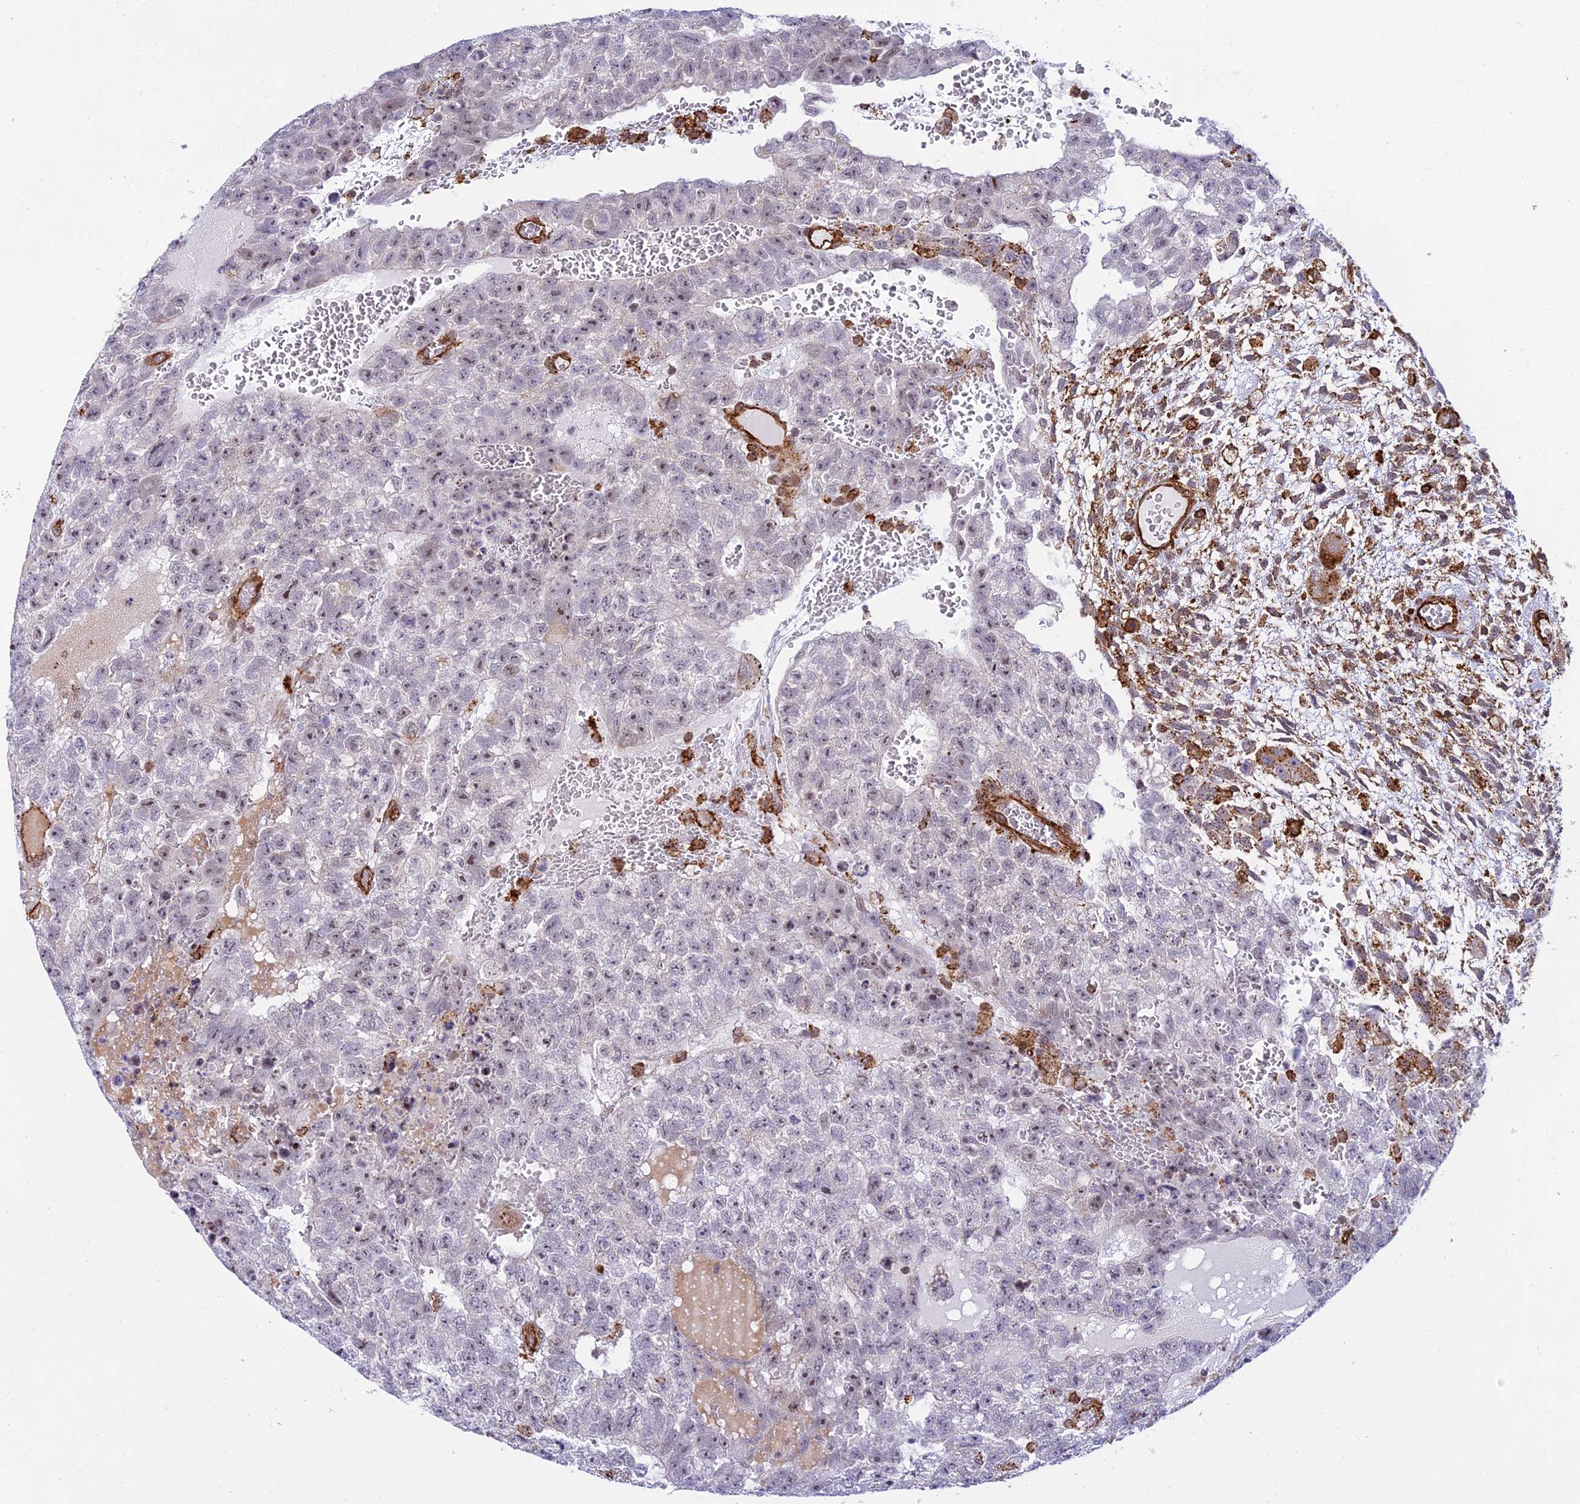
{"staining": {"intensity": "weak", "quantity": "<25%", "location": "nuclear"}, "tissue": "testis cancer", "cell_type": "Tumor cells", "image_type": "cancer", "snomed": [{"axis": "morphology", "description": "Carcinoma, Embryonal, NOS"}, {"axis": "topography", "description": "Testis"}], "caption": "Testis embryonal carcinoma was stained to show a protein in brown. There is no significant staining in tumor cells. (Immunohistochemistry (ihc), brightfield microscopy, high magnification).", "gene": "SAPCD2", "patient": {"sex": "male", "age": 26}}